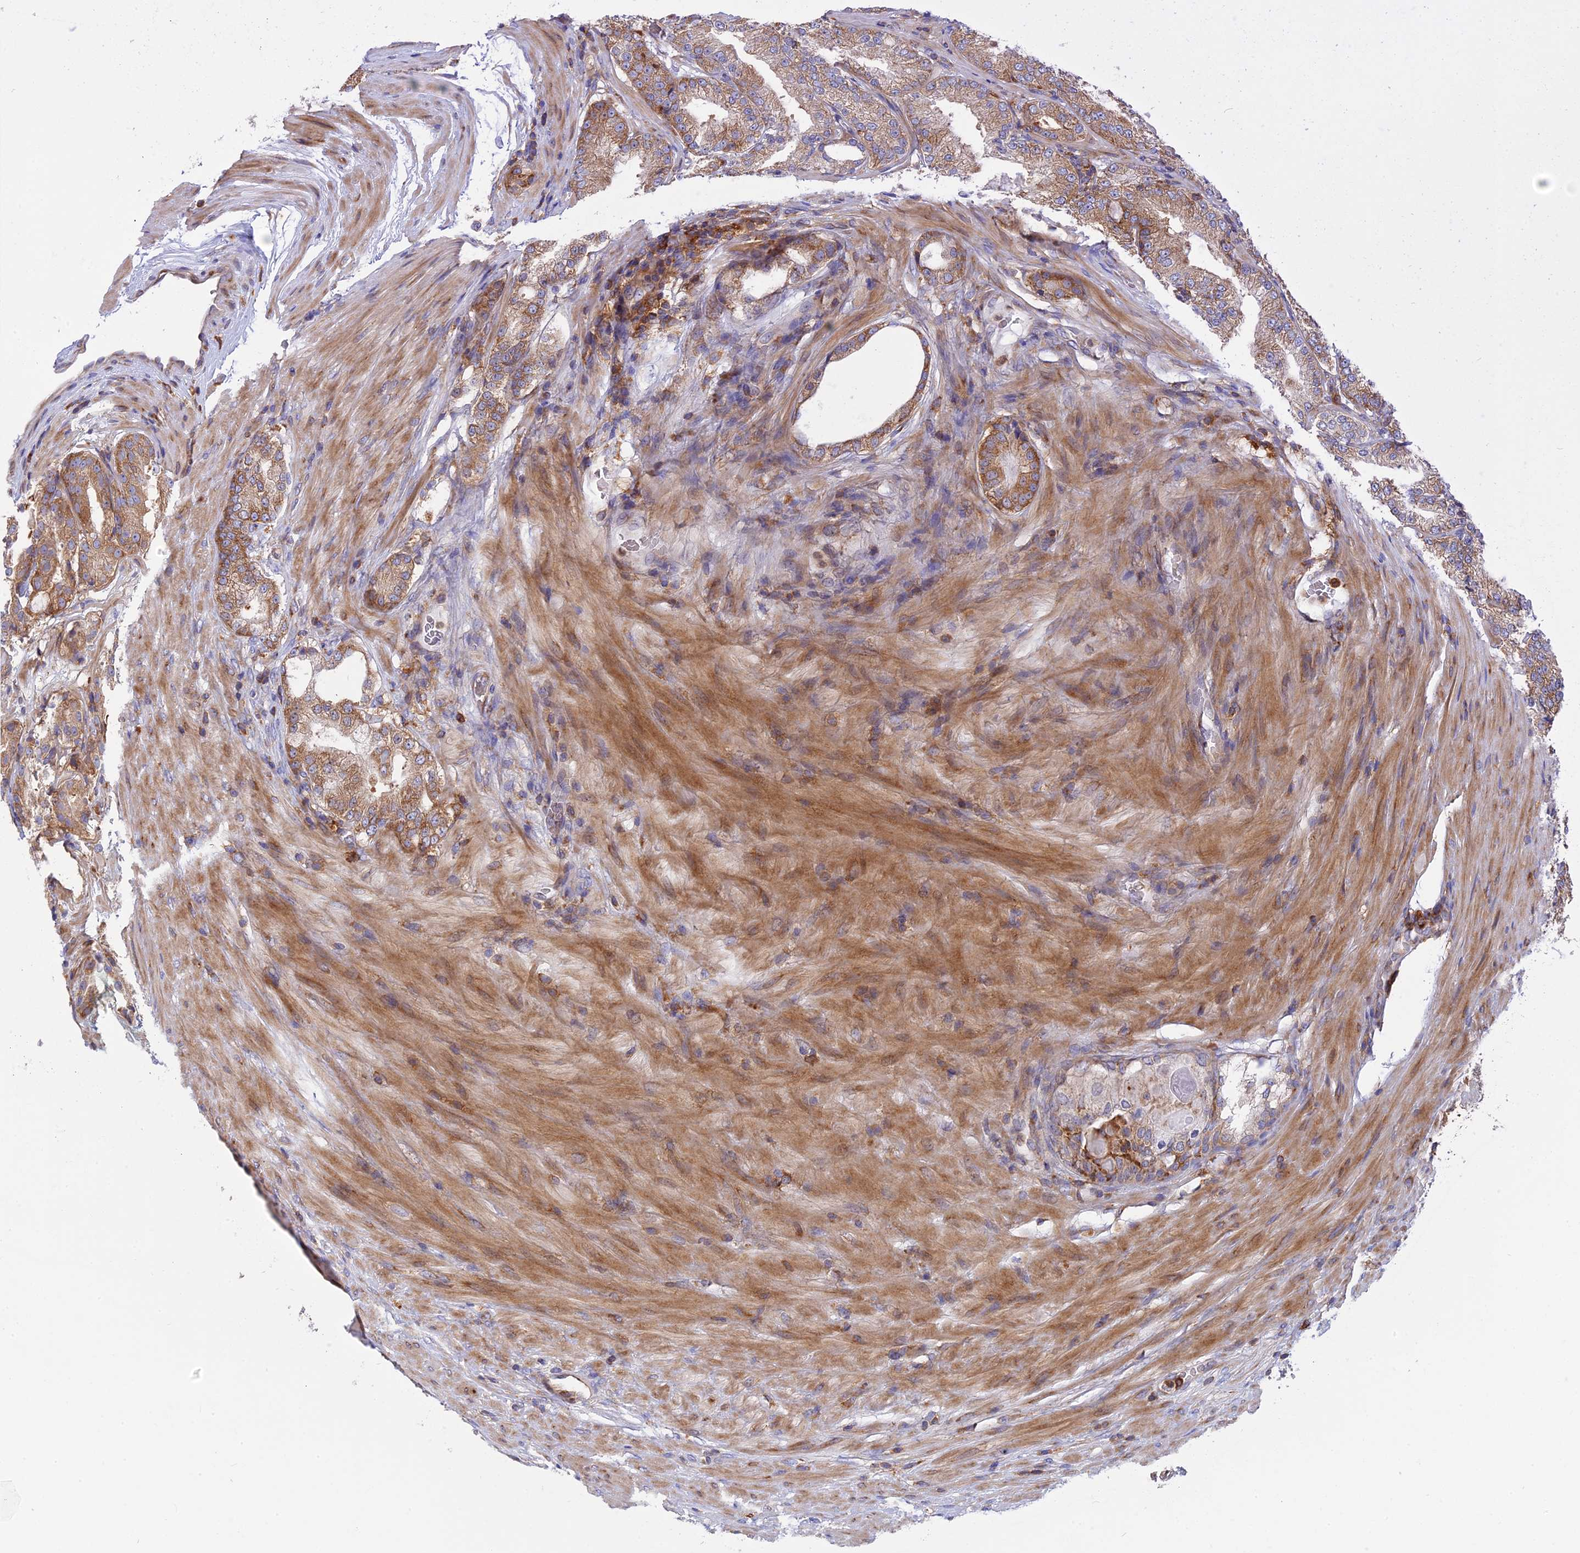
{"staining": {"intensity": "moderate", "quantity": "25%-75%", "location": "cytoplasmic/membranous"}, "tissue": "prostate cancer", "cell_type": "Tumor cells", "image_type": "cancer", "snomed": [{"axis": "morphology", "description": "Adenocarcinoma, Low grade"}, {"axis": "topography", "description": "Prostate"}], "caption": "This is a photomicrograph of immunohistochemistry (IHC) staining of prostate cancer, which shows moderate staining in the cytoplasmic/membranous of tumor cells.", "gene": "GMIP", "patient": {"sex": "male", "age": 59}}